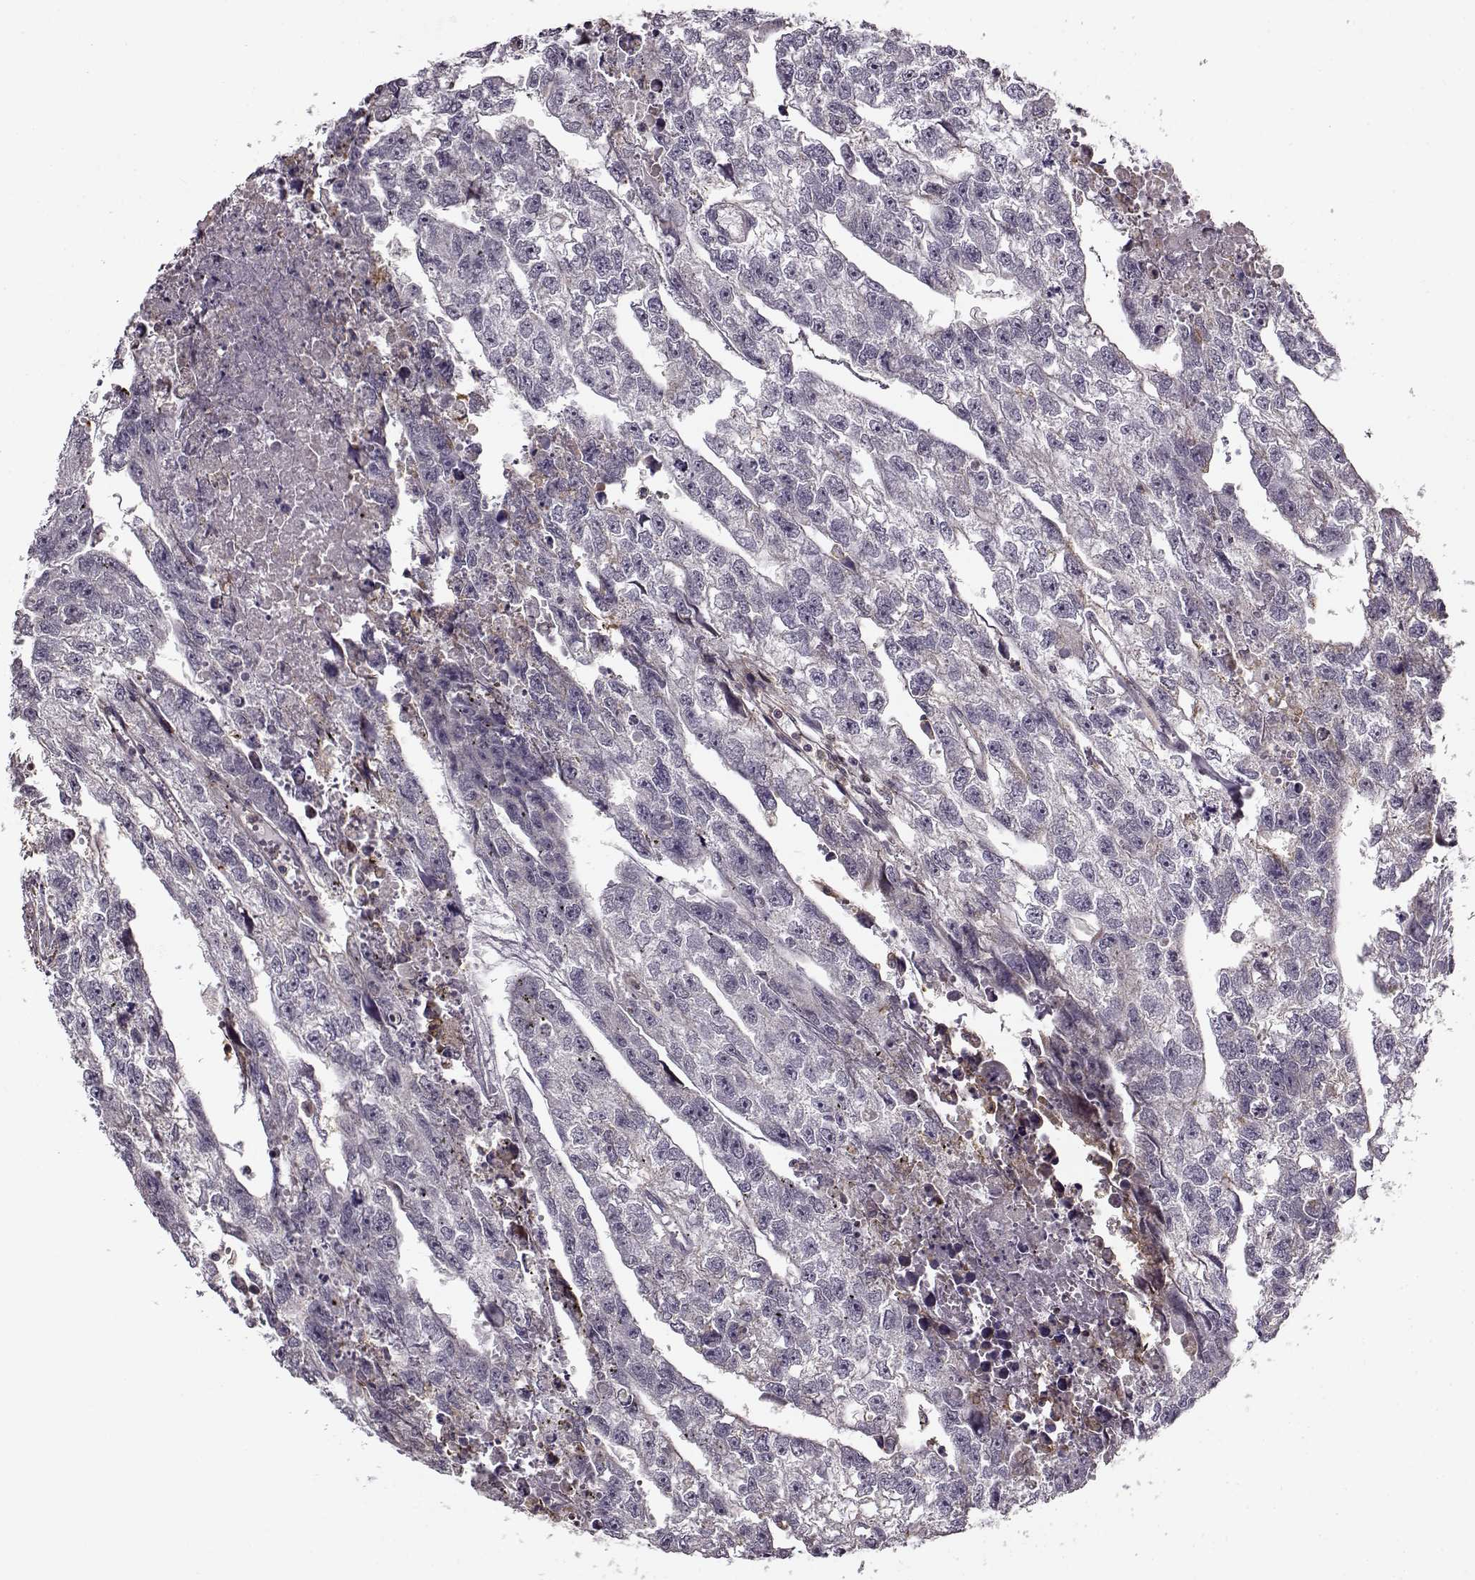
{"staining": {"intensity": "negative", "quantity": "none", "location": "none"}, "tissue": "testis cancer", "cell_type": "Tumor cells", "image_type": "cancer", "snomed": [{"axis": "morphology", "description": "Carcinoma, Embryonal, NOS"}, {"axis": "morphology", "description": "Teratoma, malignant, NOS"}, {"axis": "topography", "description": "Testis"}], "caption": "Tumor cells show no significant expression in testis teratoma (malignant).", "gene": "MFSD1", "patient": {"sex": "male", "age": 44}}